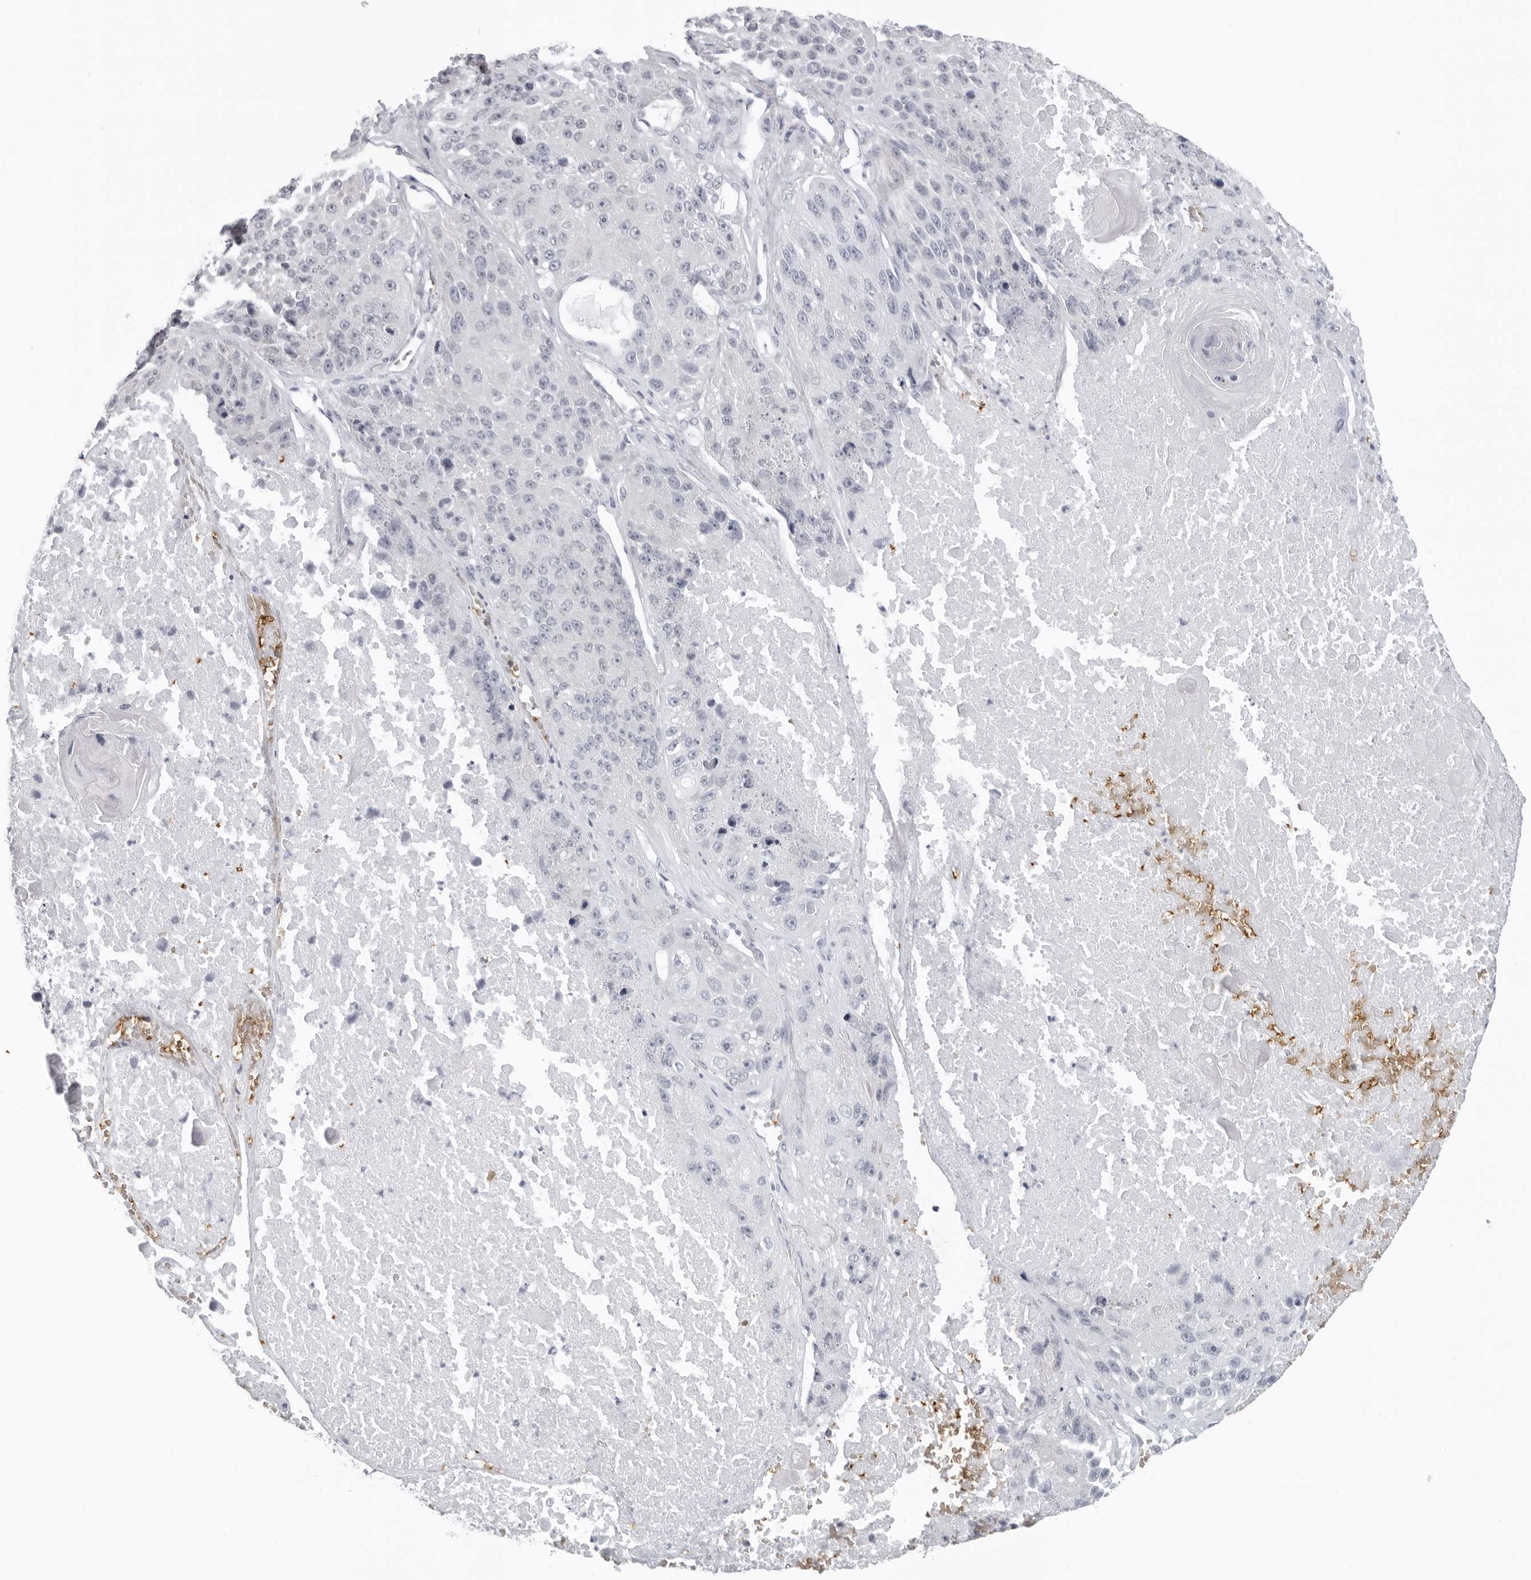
{"staining": {"intensity": "negative", "quantity": "none", "location": "none"}, "tissue": "lung cancer", "cell_type": "Tumor cells", "image_type": "cancer", "snomed": [{"axis": "morphology", "description": "Squamous cell carcinoma, NOS"}, {"axis": "topography", "description": "Lung"}], "caption": "An image of human squamous cell carcinoma (lung) is negative for staining in tumor cells.", "gene": "EPB41", "patient": {"sex": "male", "age": 61}}